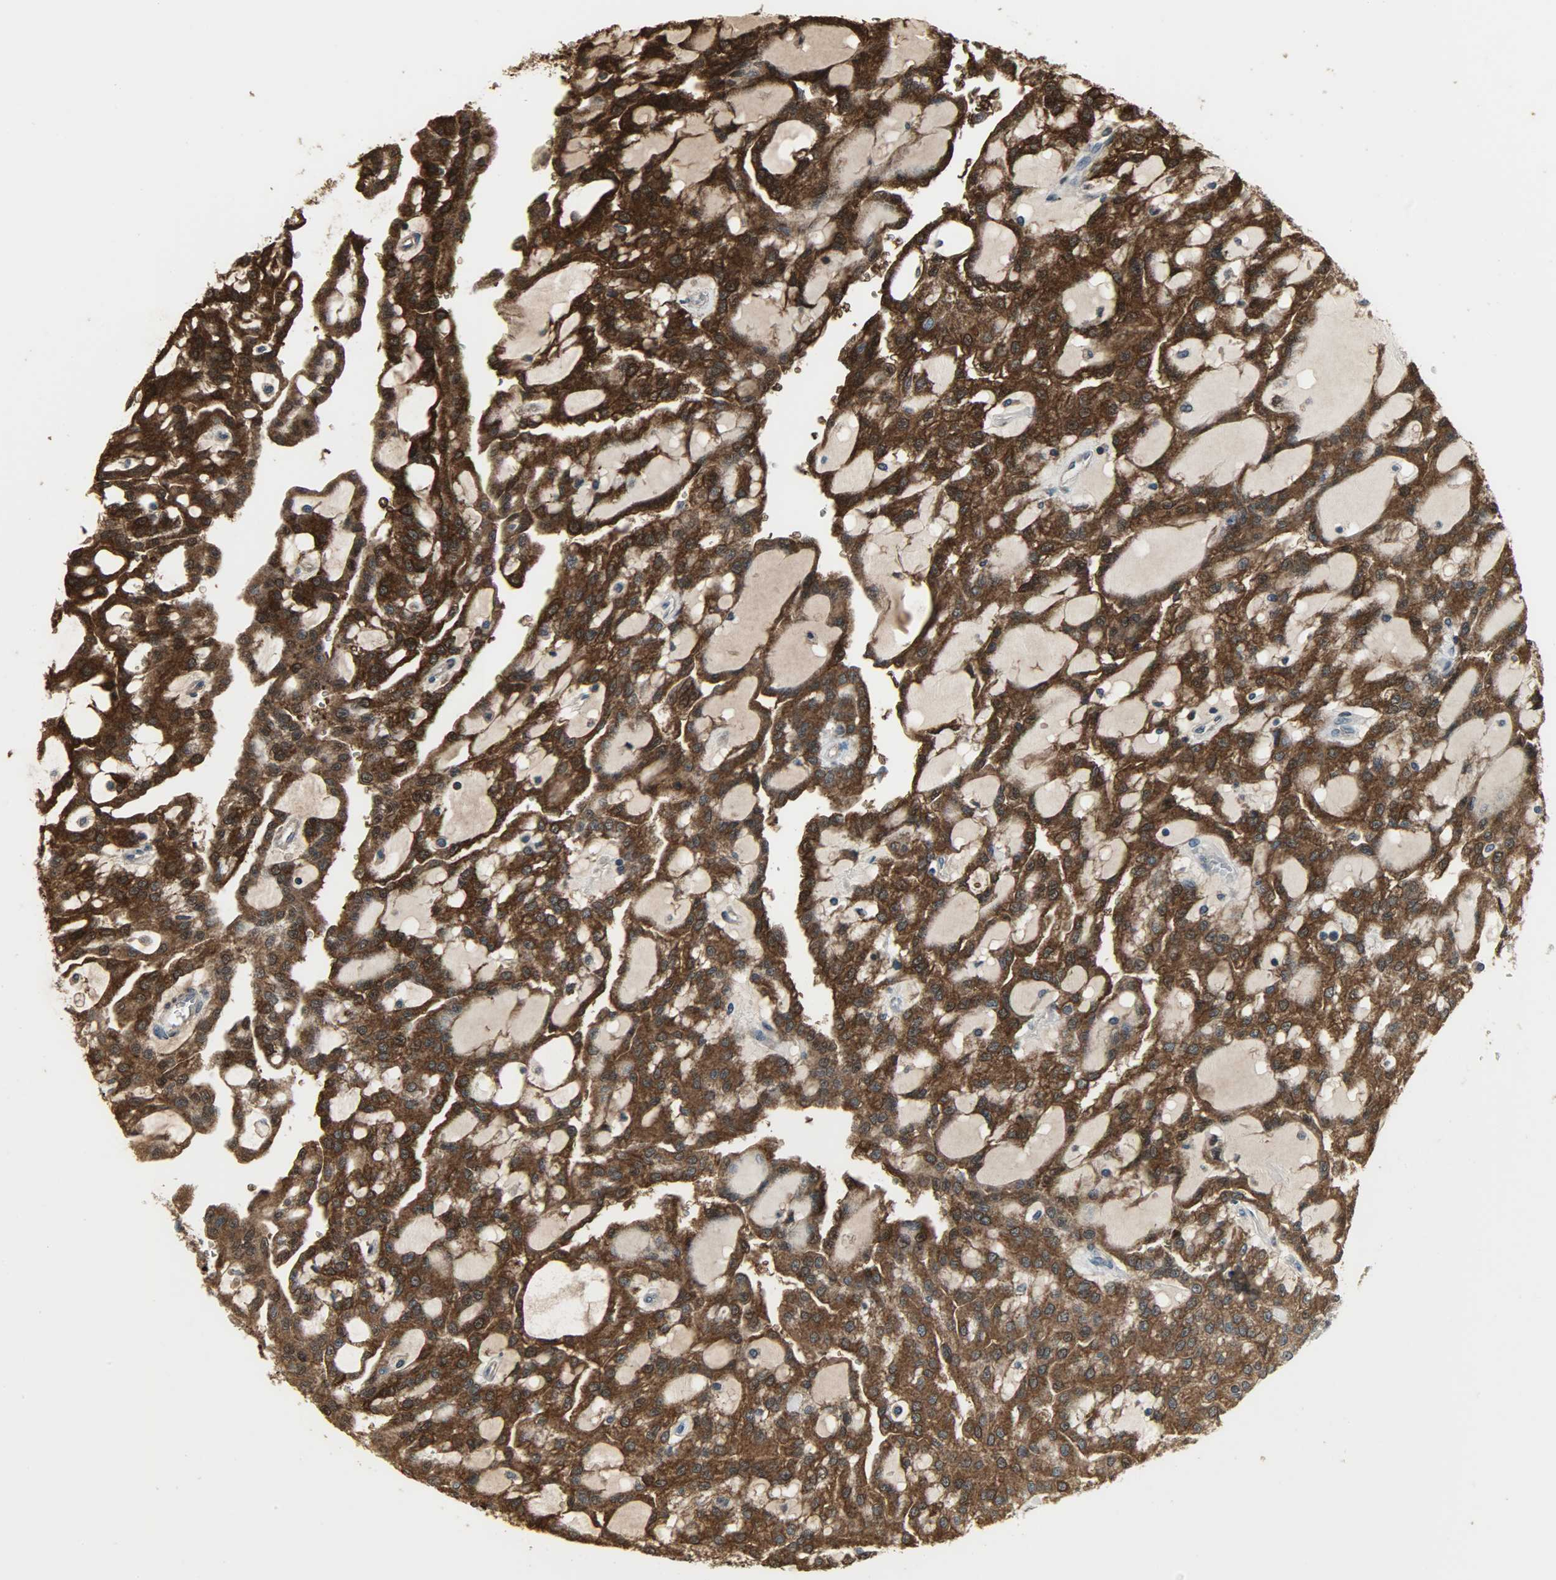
{"staining": {"intensity": "strong", "quantity": ">75%", "location": "cytoplasmic/membranous,nuclear"}, "tissue": "renal cancer", "cell_type": "Tumor cells", "image_type": "cancer", "snomed": [{"axis": "morphology", "description": "Adenocarcinoma, NOS"}, {"axis": "topography", "description": "Kidney"}], "caption": "The micrograph exhibits staining of renal cancer (adenocarcinoma), revealing strong cytoplasmic/membranous and nuclear protein staining (brown color) within tumor cells.", "gene": "LDHB", "patient": {"sex": "male", "age": 63}}